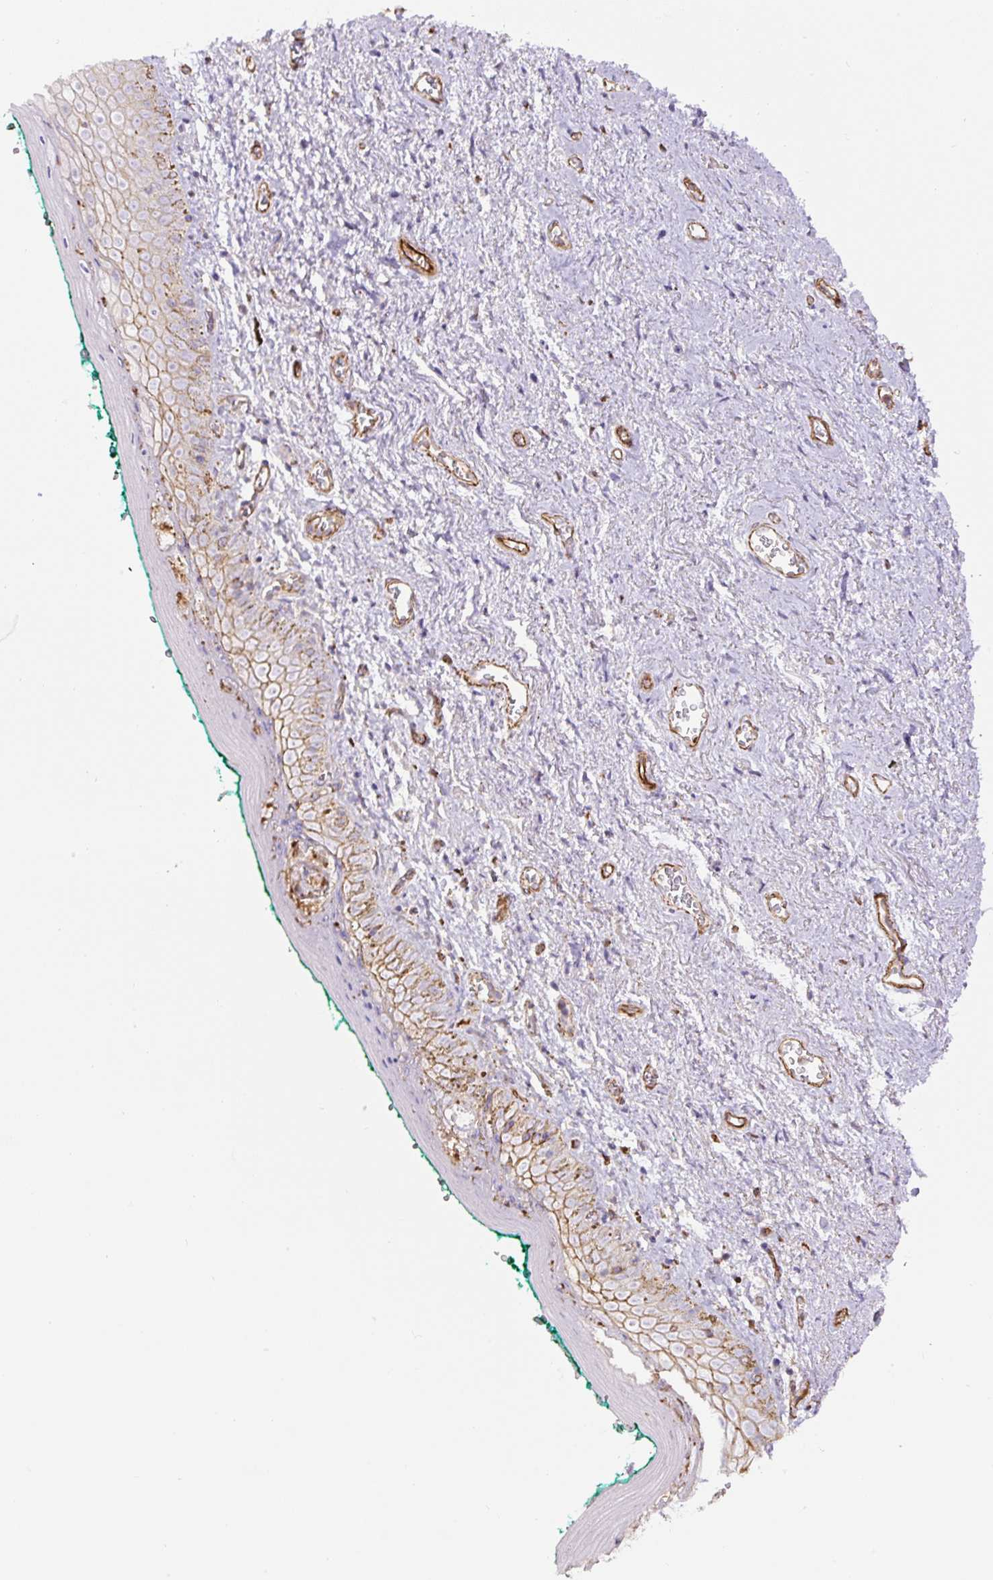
{"staining": {"intensity": "moderate", "quantity": "<25%", "location": "cytoplasmic/membranous"}, "tissue": "vagina", "cell_type": "Squamous epithelial cells", "image_type": "normal", "snomed": [{"axis": "morphology", "description": "Normal tissue, NOS"}, {"axis": "topography", "description": "Vulva"}, {"axis": "topography", "description": "Vagina"}, {"axis": "topography", "description": "Peripheral nerve tissue"}], "caption": "Moderate cytoplasmic/membranous positivity for a protein is seen in about <25% of squamous epithelial cells of unremarkable vagina using IHC.", "gene": "B3GALT5", "patient": {"sex": "female", "age": 66}}